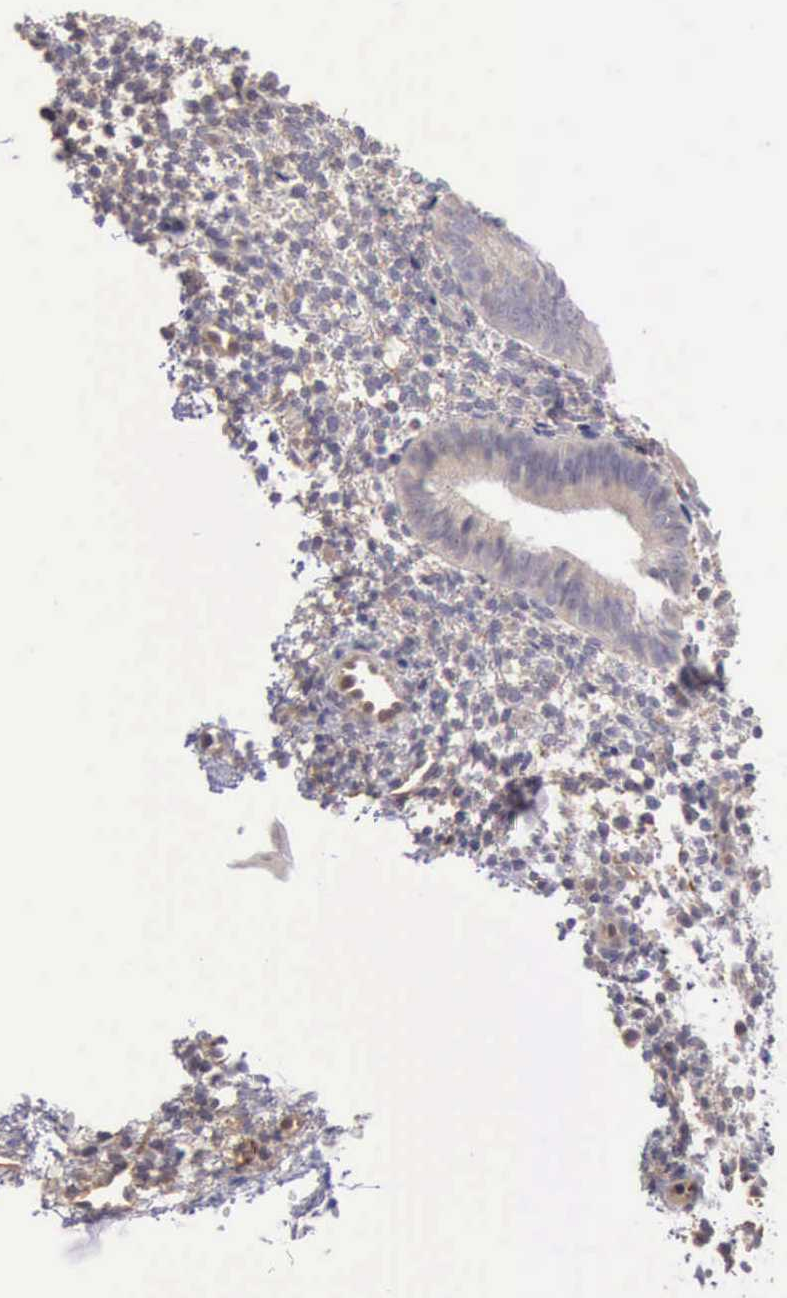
{"staining": {"intensity": "negative", "quantity": "none", "location": "none"}, "tissue": "endometrium", "cell_type": "Cells in endometrial stroma", "image_type": "normal", "snomed": [{"axis": "morphology", "description": "Normal tissue, NOS"}, {"axis": "topography", "description": "Endometrium"}], "caption": "This is an immunohistochemistry photomicrograph of normal human endometrium. There is no staining in cells in endometrial stroma.", "gene": "DNAJB7", "patient": {"sex": "female", "age": 35}}